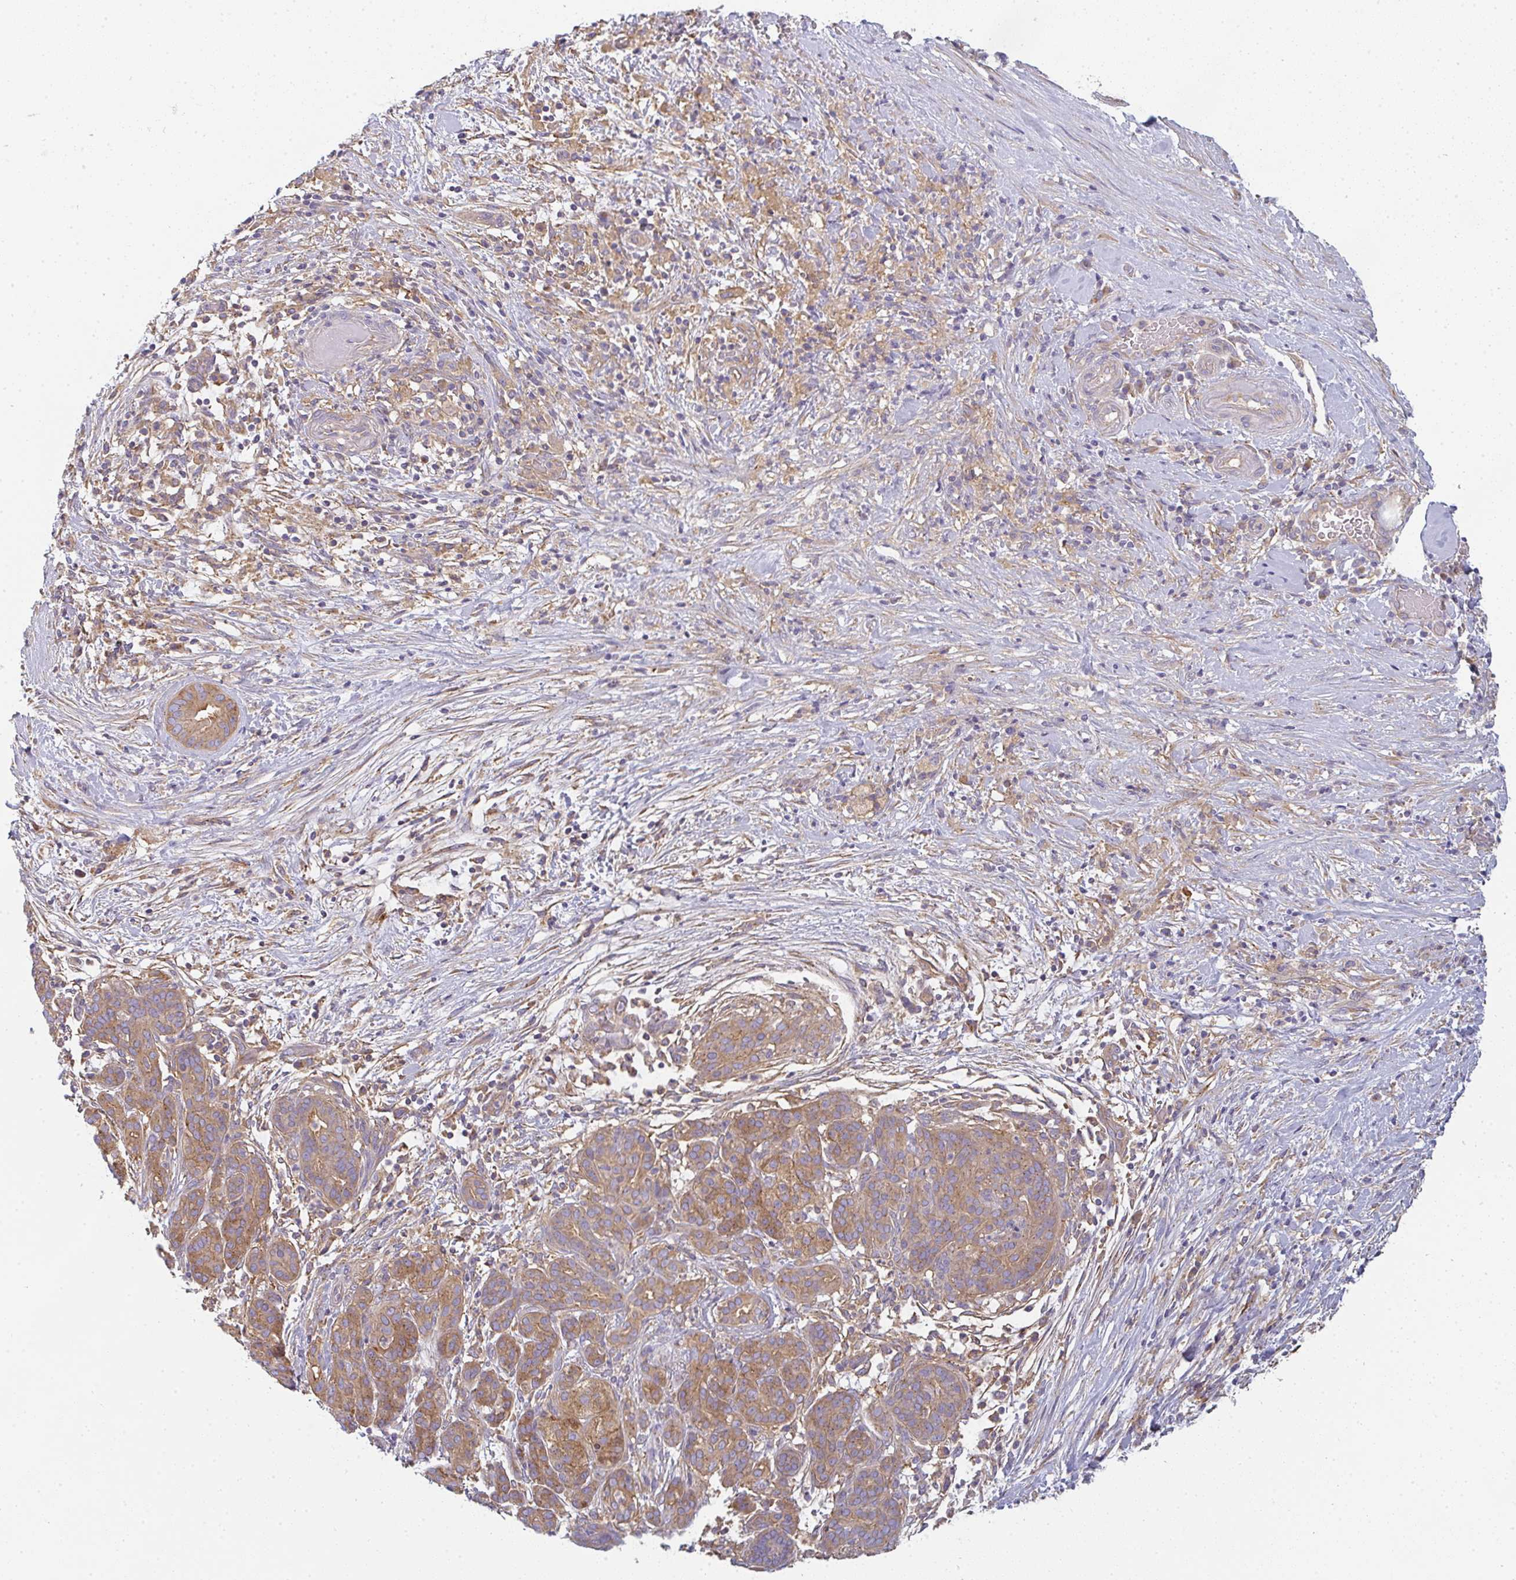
{"staining": {"intensity": "moderate", "quantity": ">75%", "location": "cytoplasmic/membranous"}, "tissue": "pancreatic cancer", "cell_type": "Tumor cells", "image_type": "cancer", "snomed": [{"axis": "morphology", "description": "Adenocarcinoma, NOS"}, {"axis": "topography", "description": "Pancreas"}], "caption": "DAB (3,3'-diaminobenzidine) immunohistochemical staining of pancreatic cancer exhibits moderate cytoplasmic/membranous protein staining in about >75% of tumor cells.", "gene": "SNX5", "patient": {"sex": "male", "age": 44}}